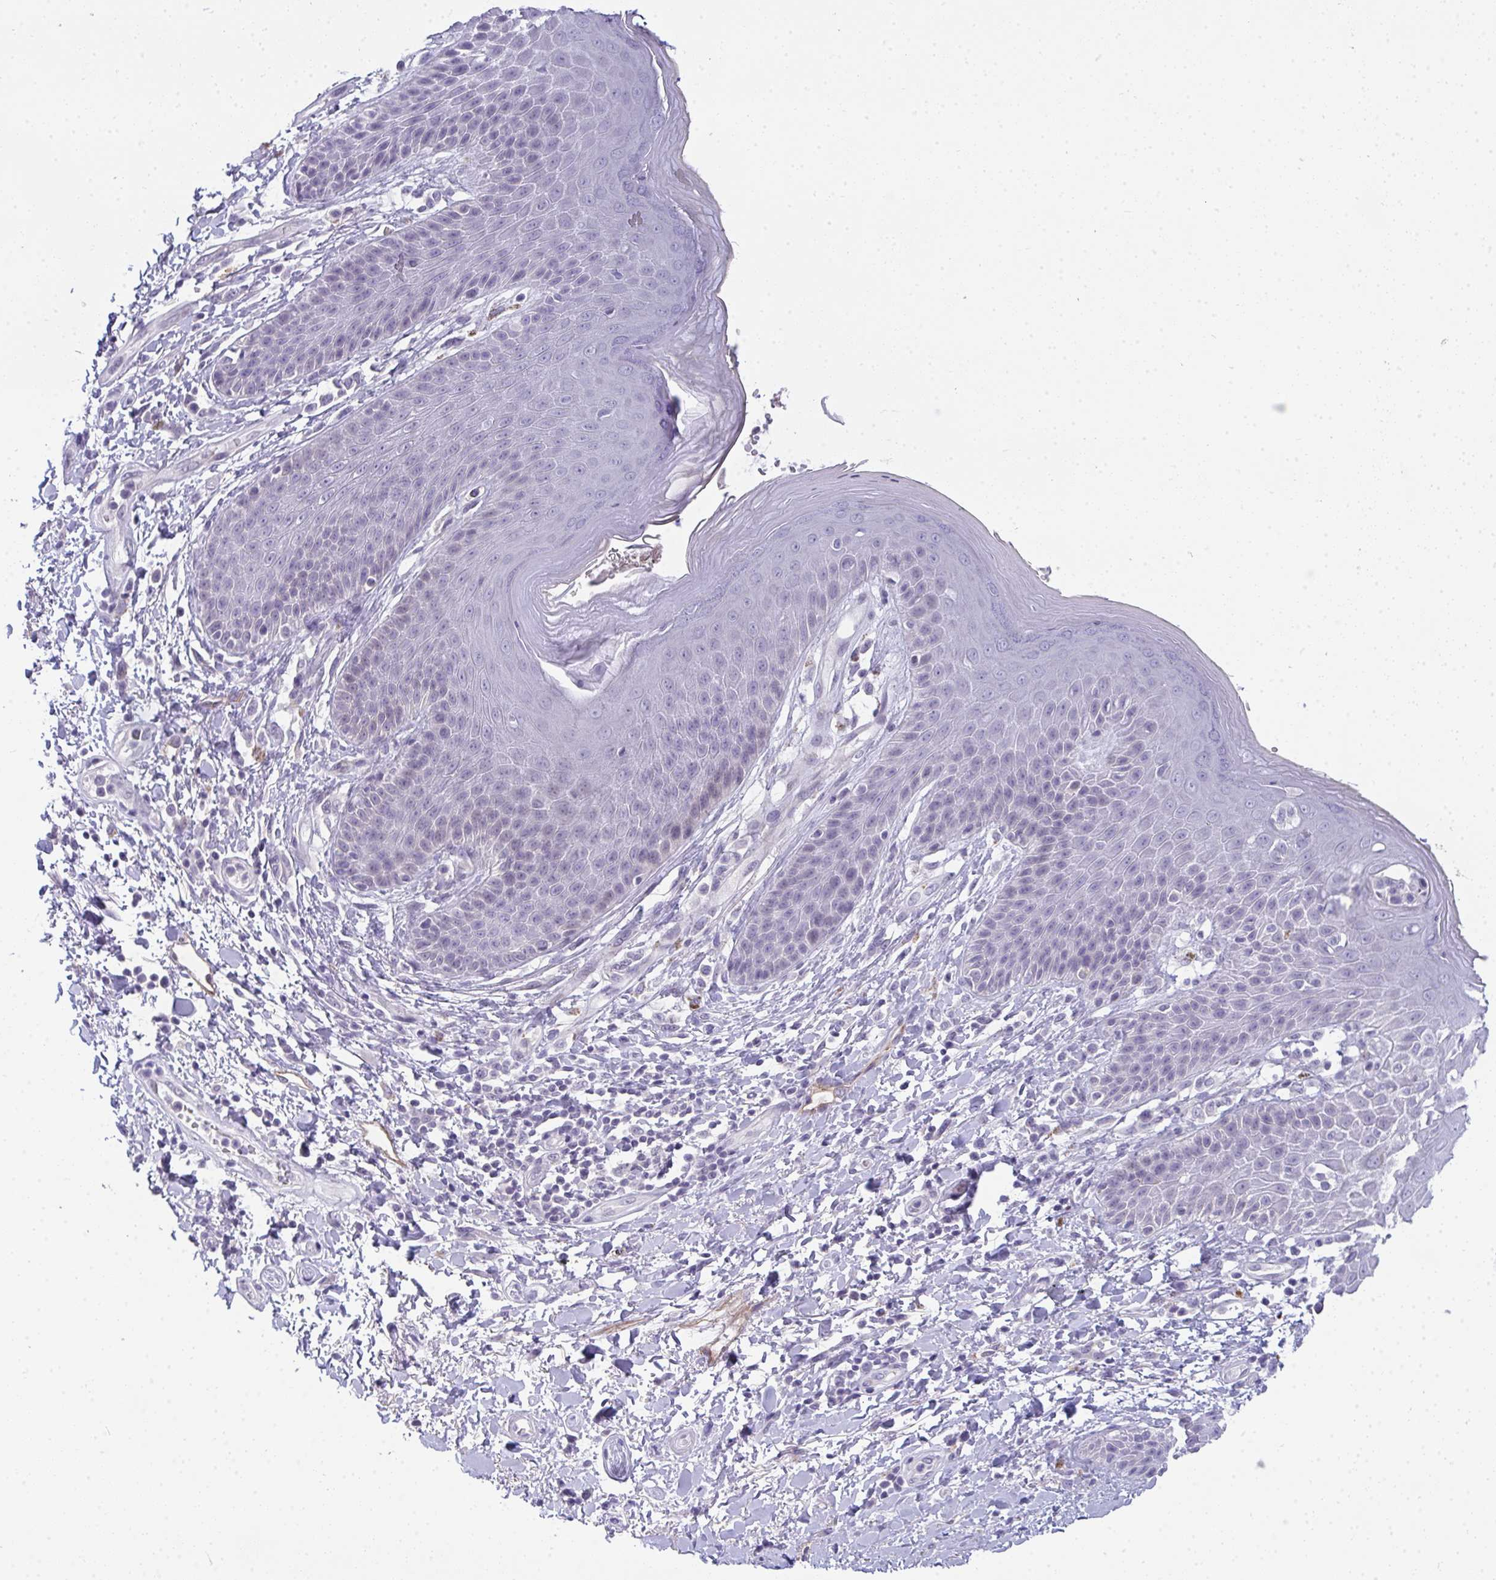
{"staining": {"intensity": "negative", "quantity": "none", "location": "none"}, "tissue": "skin", "cell_type": "Epidermal cells", "image_type": "normal", "snomed": [{"axis": "morphology", "description": "Normal tissue, NOS"}, {"axis": "topography", "description": "Anal"}, {"axis": "topography", "description": "Peripheral nerve tissue"}], "caption": "Immunohistochemistry image of normal skin stained for a protein (brown), which exhibits no staining in epidermal cells.", "gene": "TMEM82", "patient": {"sex": "male", "age": 51}}